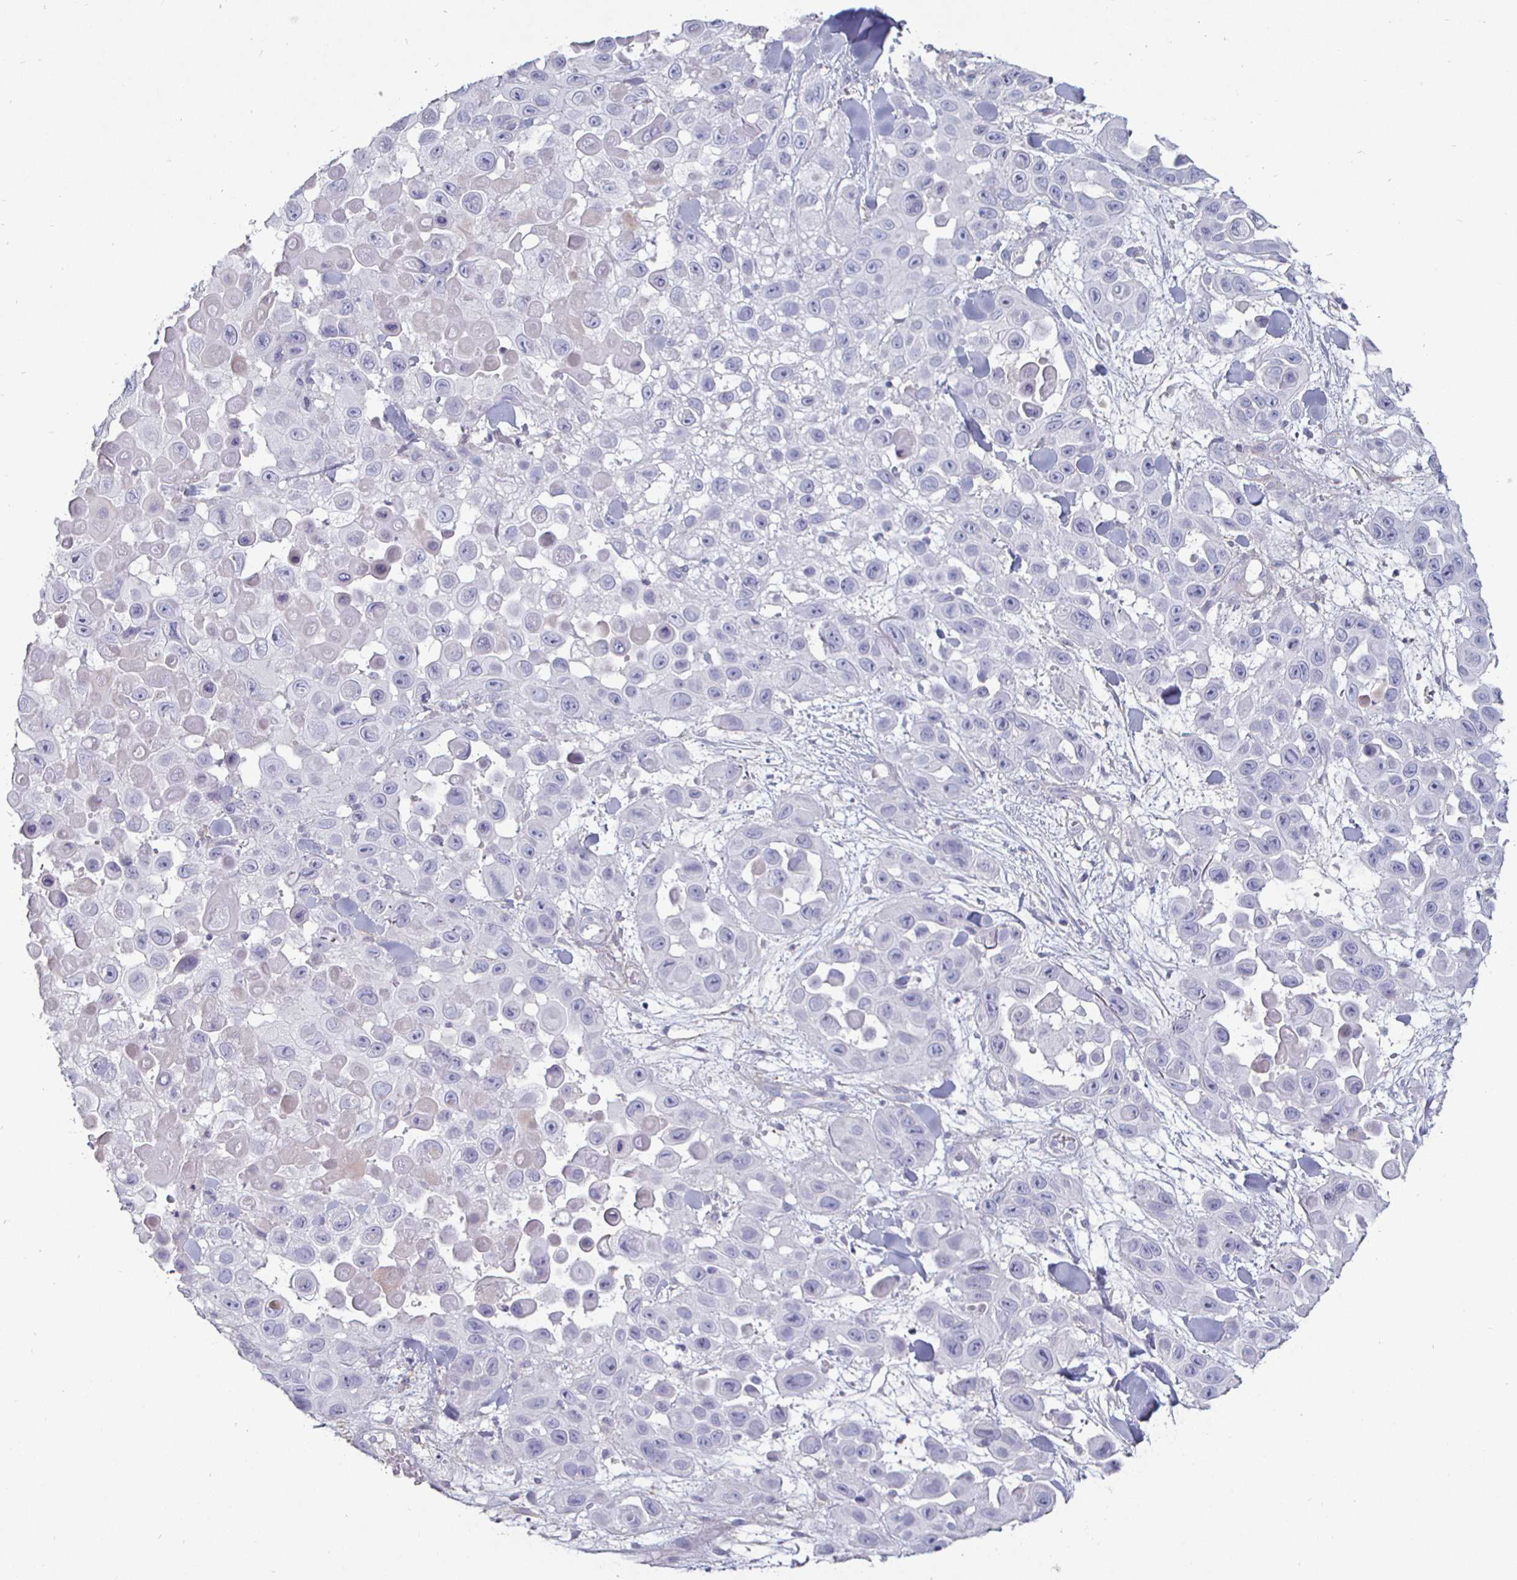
{"staining": {"intensity": "negative", "quantity": "none", "location": "none"}, "tissue": "skin cancer", "cell_type": "Tumor cells", "image_type": "cancer", "snomed": [{"axis": "morphology", "description": "Squamous cell carcinoma, NOS"}, {"axis": "topography", "description": "Skin"}], "caption": "This is an IHC histopathology image of human skin cancer. There is no positivity in tumor cells.", "gene": "ENPP1", "patient": {"sex": "male", "age": 81}}